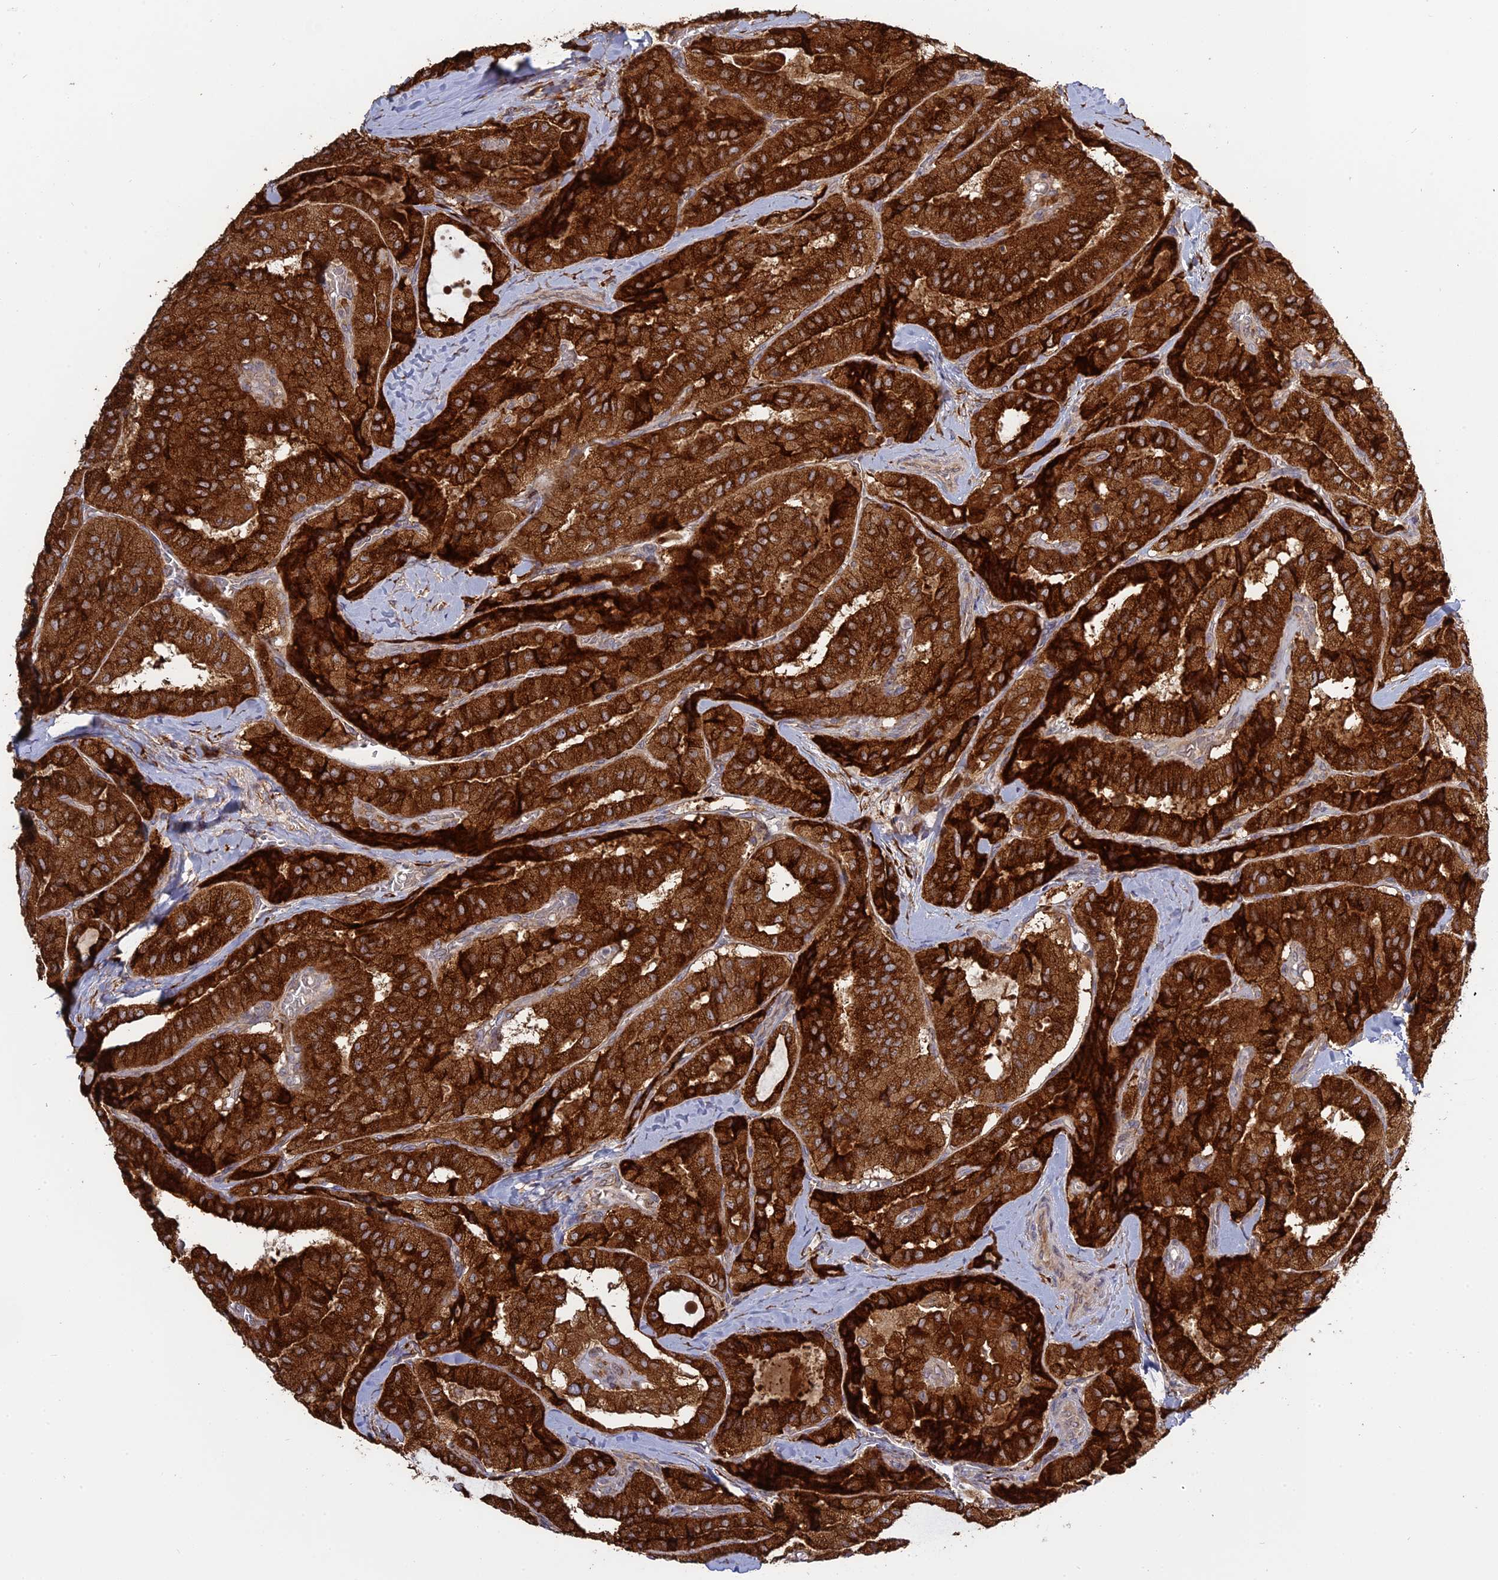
{"staining": {"intensity": "strong", "quantity": ">75%", "location": "cytoplasmic/membranous"}, "tissue": "thyroid cancer", "cell_type": "Tumor cells", "image_type": "cancer", "snomed": [{"axis": "morphology", "description": "Normal tissue, NOS"}, {"axis": "morphology", "description": "Papillary adenocarcinoma, NOS"}, {"axis": "topography", "description": "Thyroid gland"}], "caption": "This micrograph displays thyroid cancer (papillary adenocarcinoma) stained with IHC to label a protein in brown. The cytoplasmic/membranous of tumor cells show strong positivity for the protein. Nuclei are counter-stained blue.", "gene": "PPIC", "patient": {"sex": "female", "age": 59}}